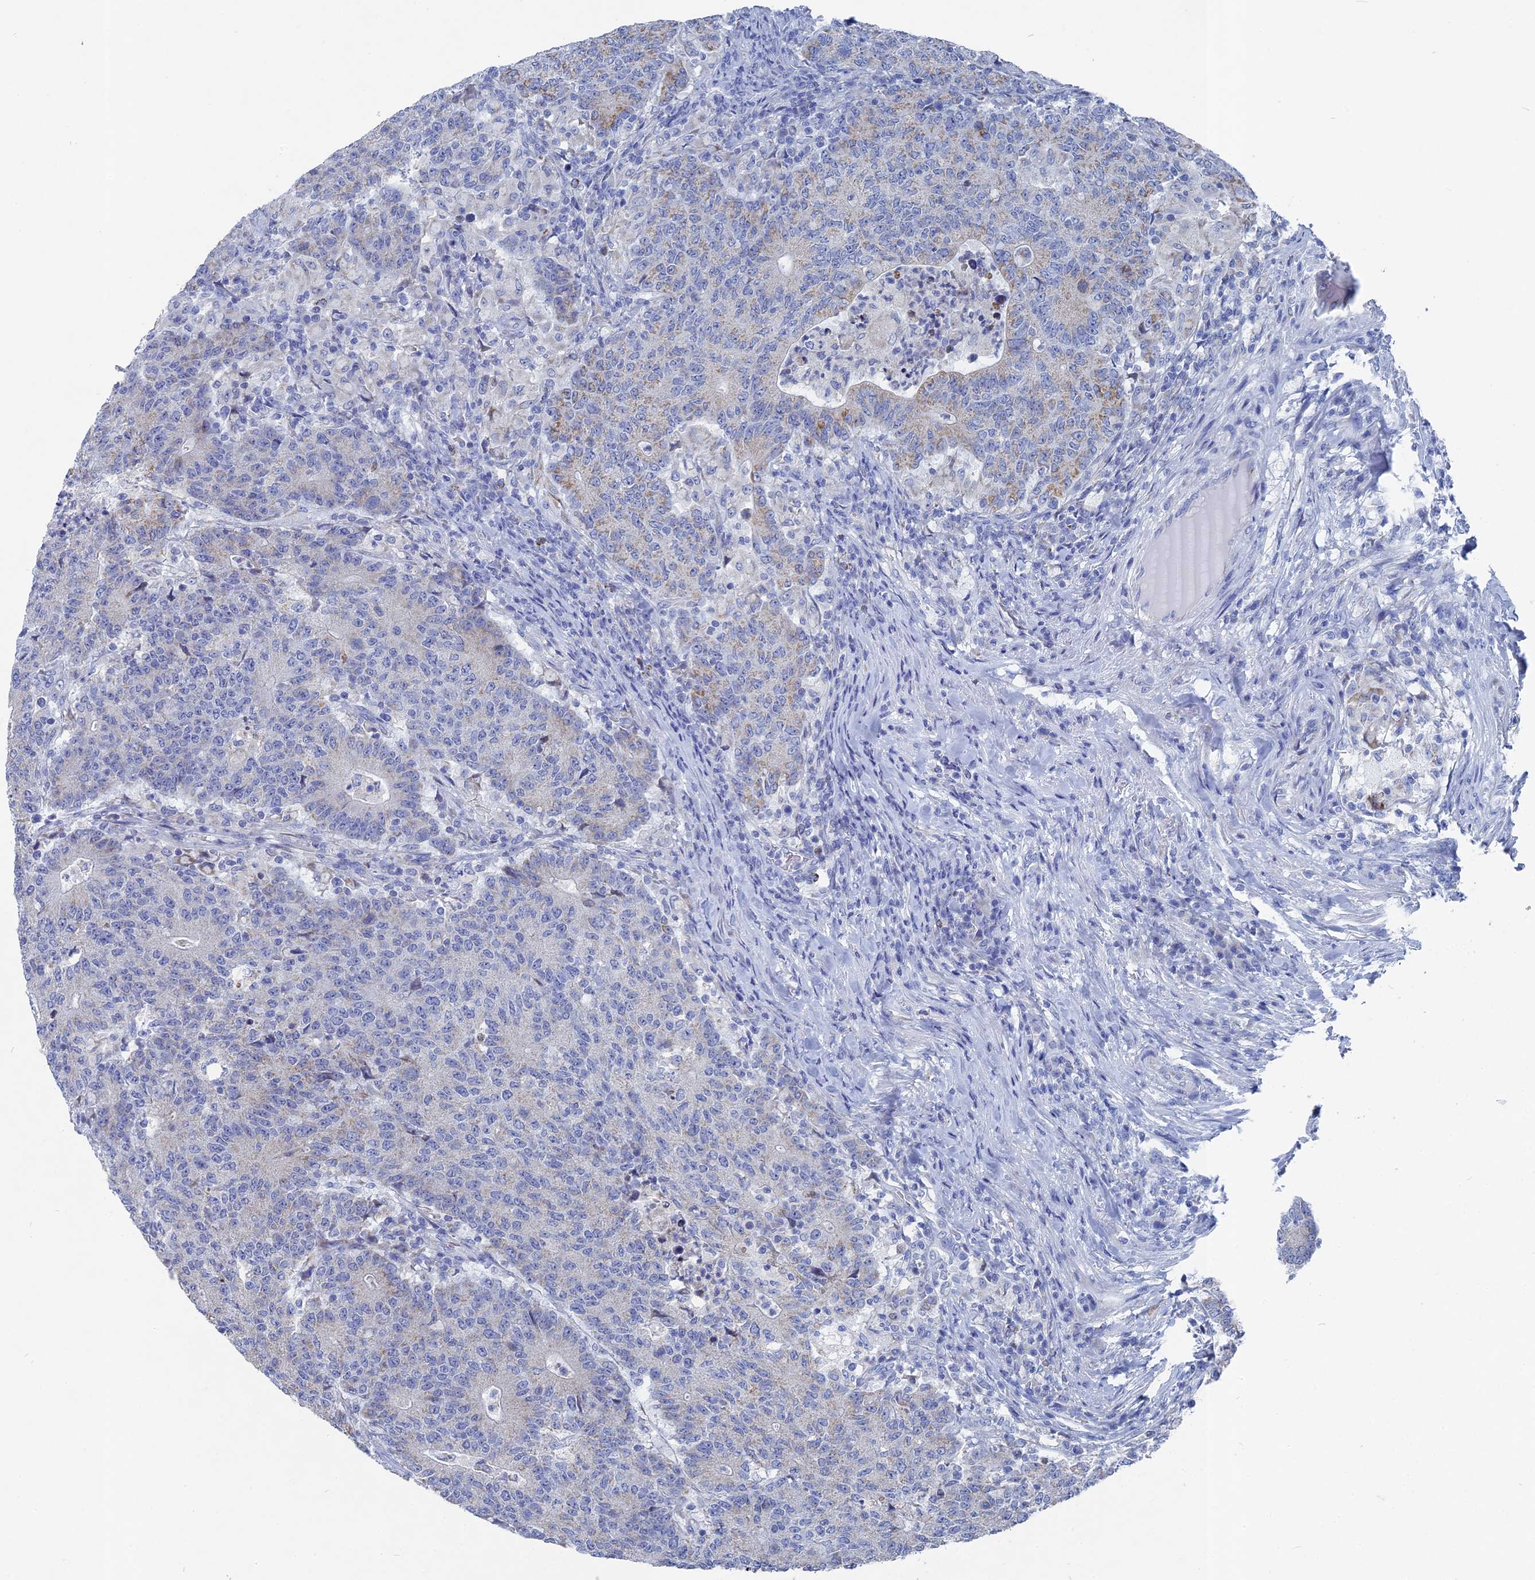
{"staining": {"intensity": "weak", "quantity": "<25%", "location": "cytoplasmic/membranous"}, "tissue": "colorectal cancer", "cell_type": "Tumor cells", "image_type": "cancer", "snomed": [{"axis": "morphology", "description": "Adenocarcinoma, NOS"}, {"axis": "topography", "description": "Colon"}], "caption": "DAB immunohistochemical staining of human colorectal cancer (adenocarcinoma) exhibits no significant expression in tumor cells. Nuclei are stained in blue.", "gene": "HIGD1A", "patient": {"sex": "female", "age": 75}}